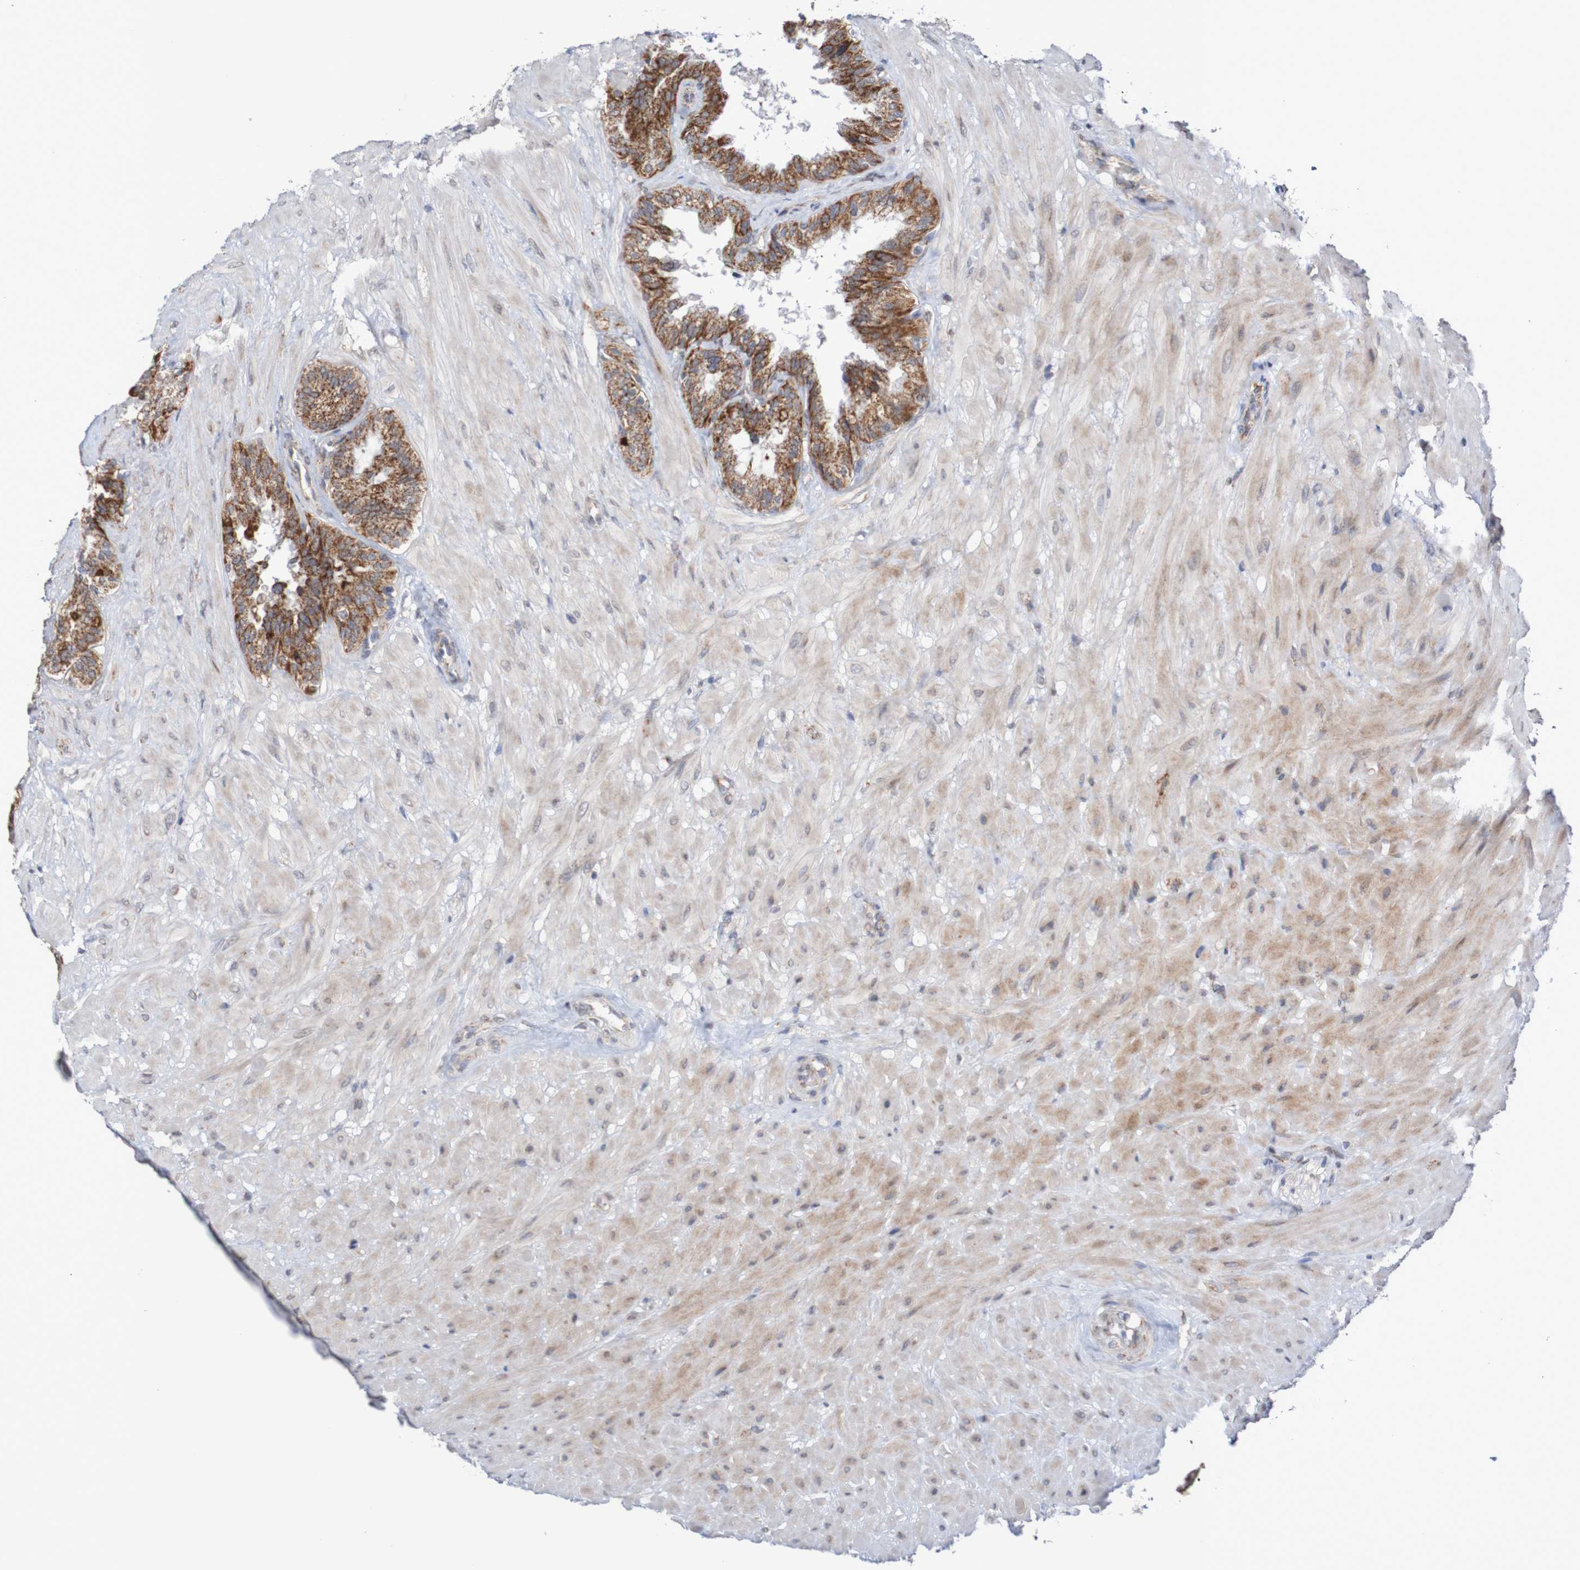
{"staining": {"intensity": "strong", "quantity": ">75%", "location": "cytoplasmic/membranous"}, "tissue": "seminal vesicle", "cell_type": "Glandular cells", "image_type": "normal", "snomed": [{"axis": "morphology", "description": "Normal tissue, NOS"}, {"axis": "topography", "description": "Seminal veicle"}], "caption": "The image exhibits a brown stain indicating the presence of a protein in the cytoplasmic/membranous of glandular cells in seminal vesicle. Immunohistochemistry stains the protein of interest in brown and the nuclei are stained blue.", "gene": "DVL1", "patient": {"sex": "male", "age": 46}}